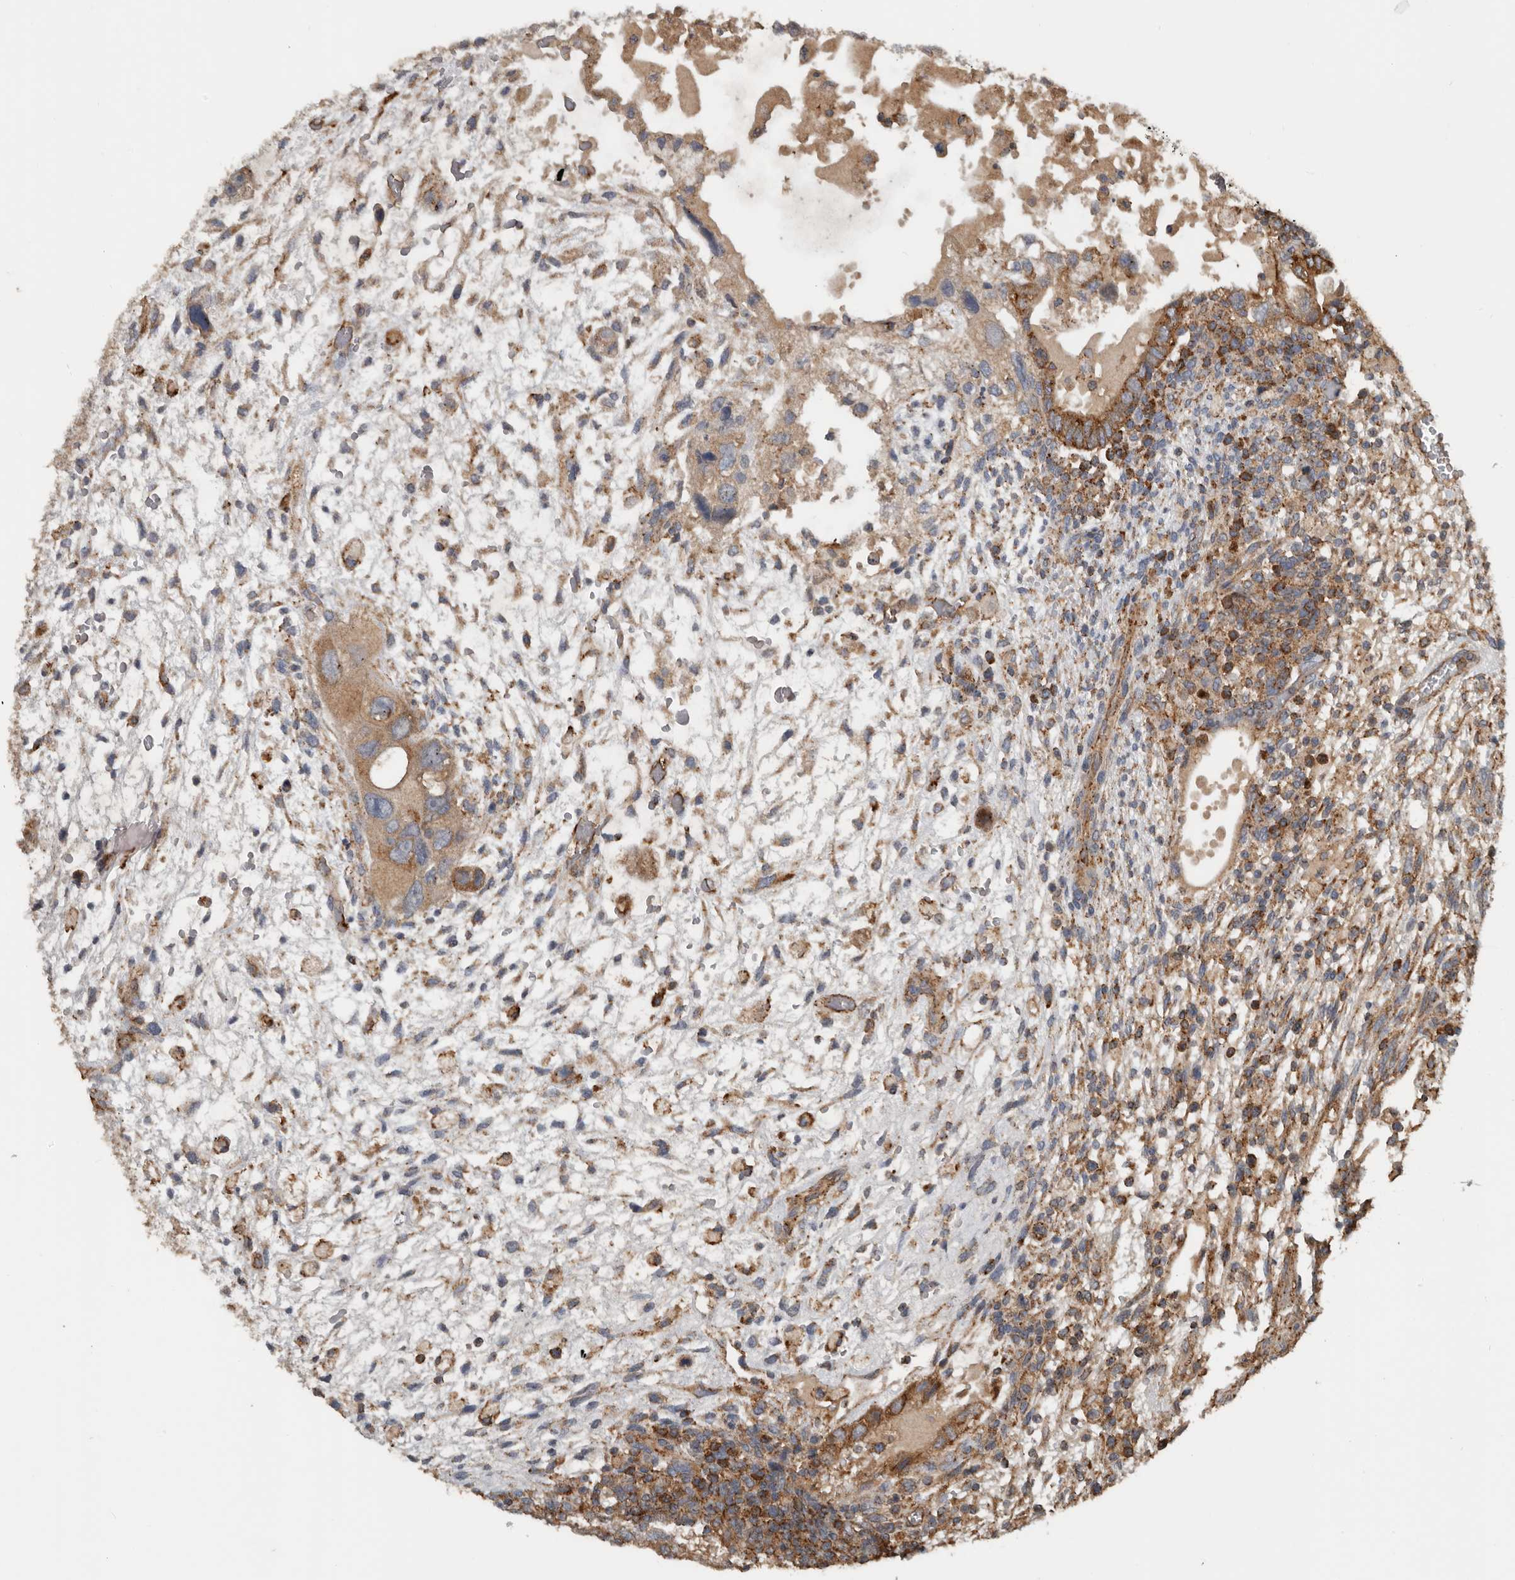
{"staining": {"intensity": "moderate", "quantity": ">75%", "location": "cytoplasmic/membranous"}, "tissue": "testis cancer", "cell_type": "Tumor cells", "image_type": "cancer", "snomed": [{"axis": "morphology", "description": "Carcinoma, Embryonal, NOS"}, {"axis": "topography", "description": "Testis"}], "caption": "Human testis cancer (embryonal carcinoma) stained with a brown dye displays moderate cytoplasmic/membranous positive expression in about >75% of tumor cells.", "gene": "RNF207", "patient": {"sex": "male", "age": 36}}